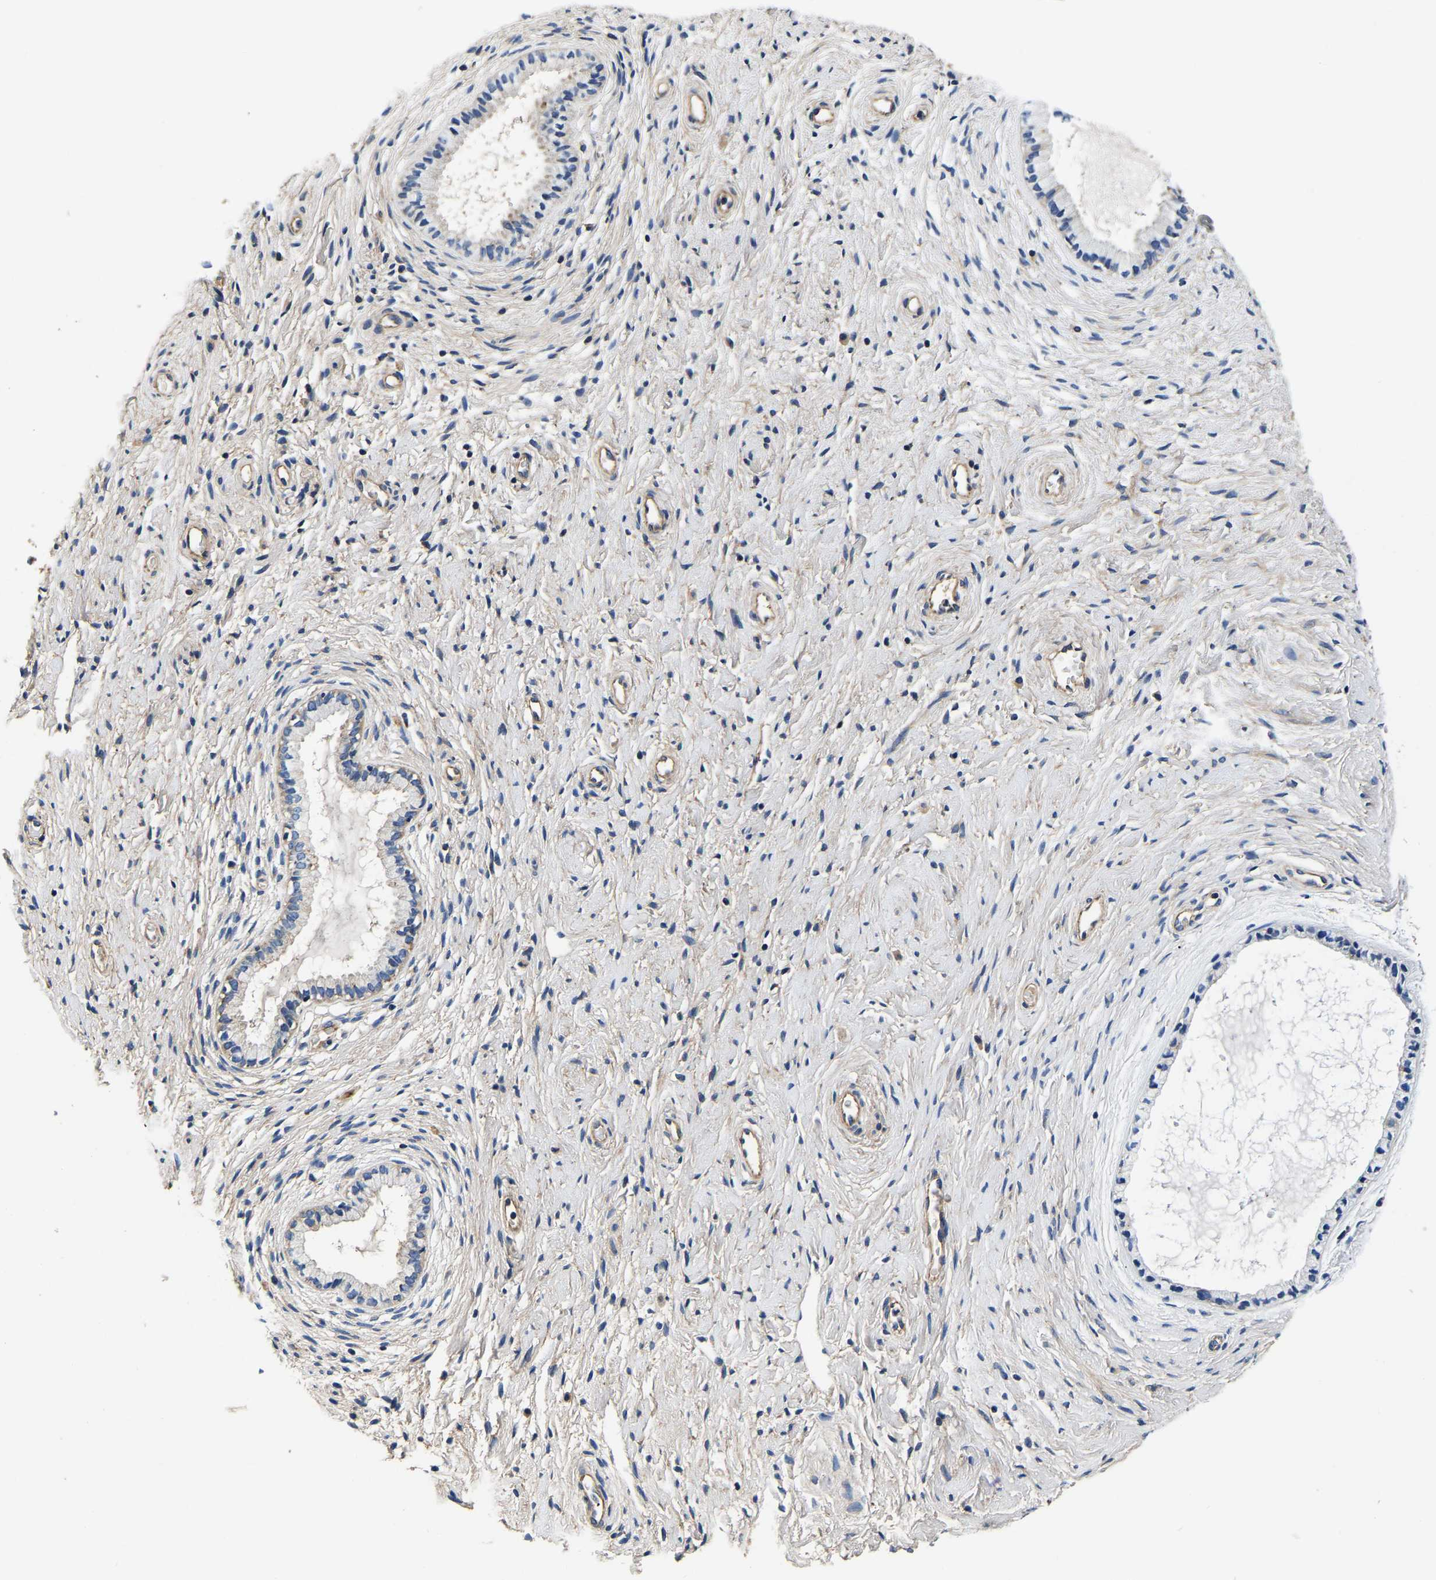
{"staining": {"intensity": "negative", "quantity": "none", "location": "none"}, "tissue": "cervix", "cell_type": "Glandular cells", "image_type": "normal", "snomed": [{"axis": "morphology", "description": "Normal tissue, NOS"}, {"axis": "topography", "description": "Cervix"}], "caption": "Cervix stained for a protein using immunohistochemistry reveals no positivity glandular cells.", "gene": "SH3GLB1", "patient": {"sex": "female", "age": 72}}